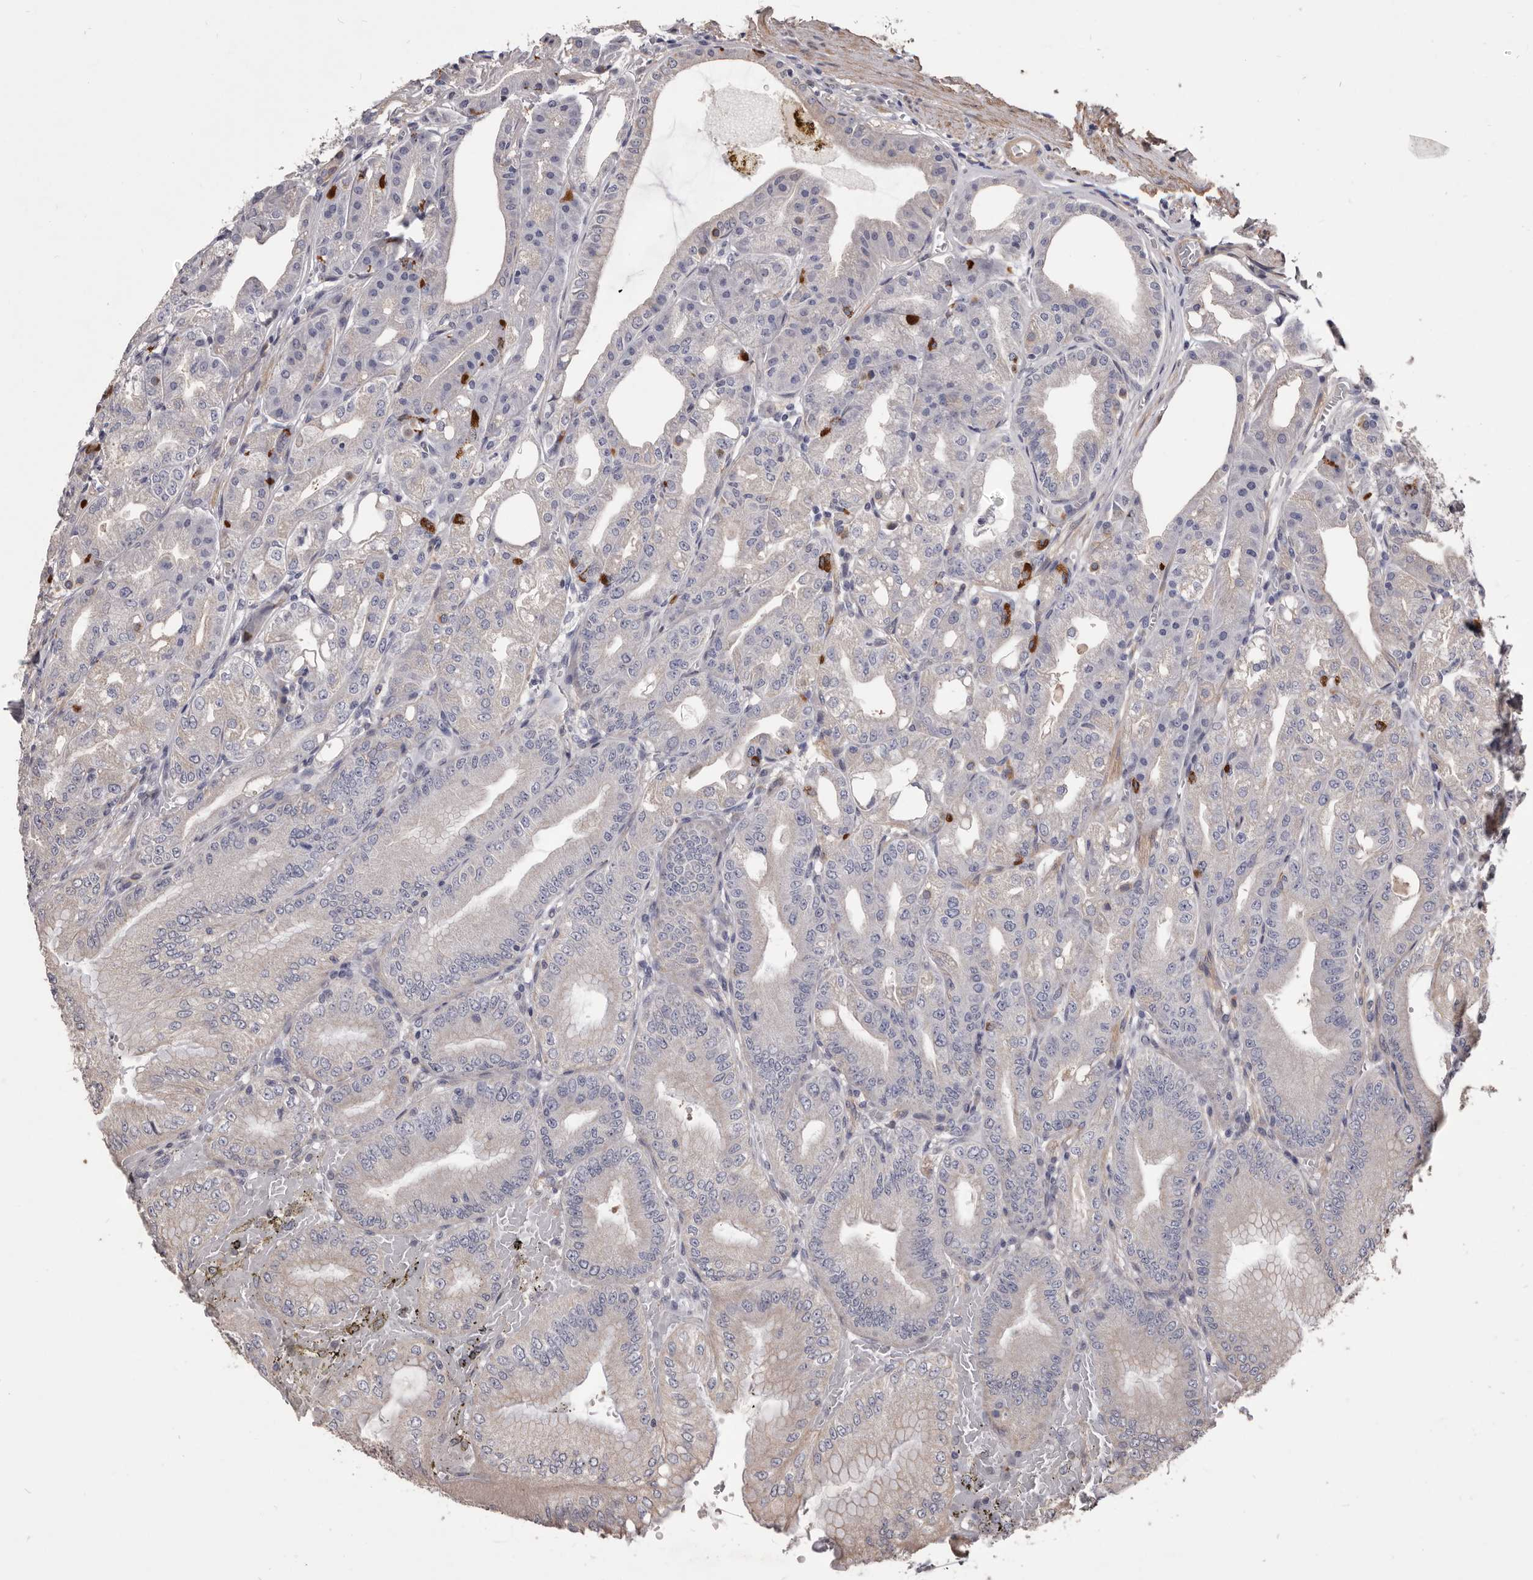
{"staining": {"intensity": "weak", "quantity": "<25%", "location": "cytoplasmic/membranous"}, "tissue": "stomach", "cell_type": "Glandular cells", "image_type": "normal", "snomed": [{"axis": "morphology", "description": "Normal tissue, NOS"}, {"axis": "topography", "description": "Stomach, lower"}], "caption": "High power microscopy image of an immunohistochemistry histopathology image of unremarkable stomach, revealing no significant expression in glandular cells. (Immunohistochemistry, brightfield microscopy, high magnification).", "gene": "CELF3", "patient": {"sex": "male", "age": 71}}